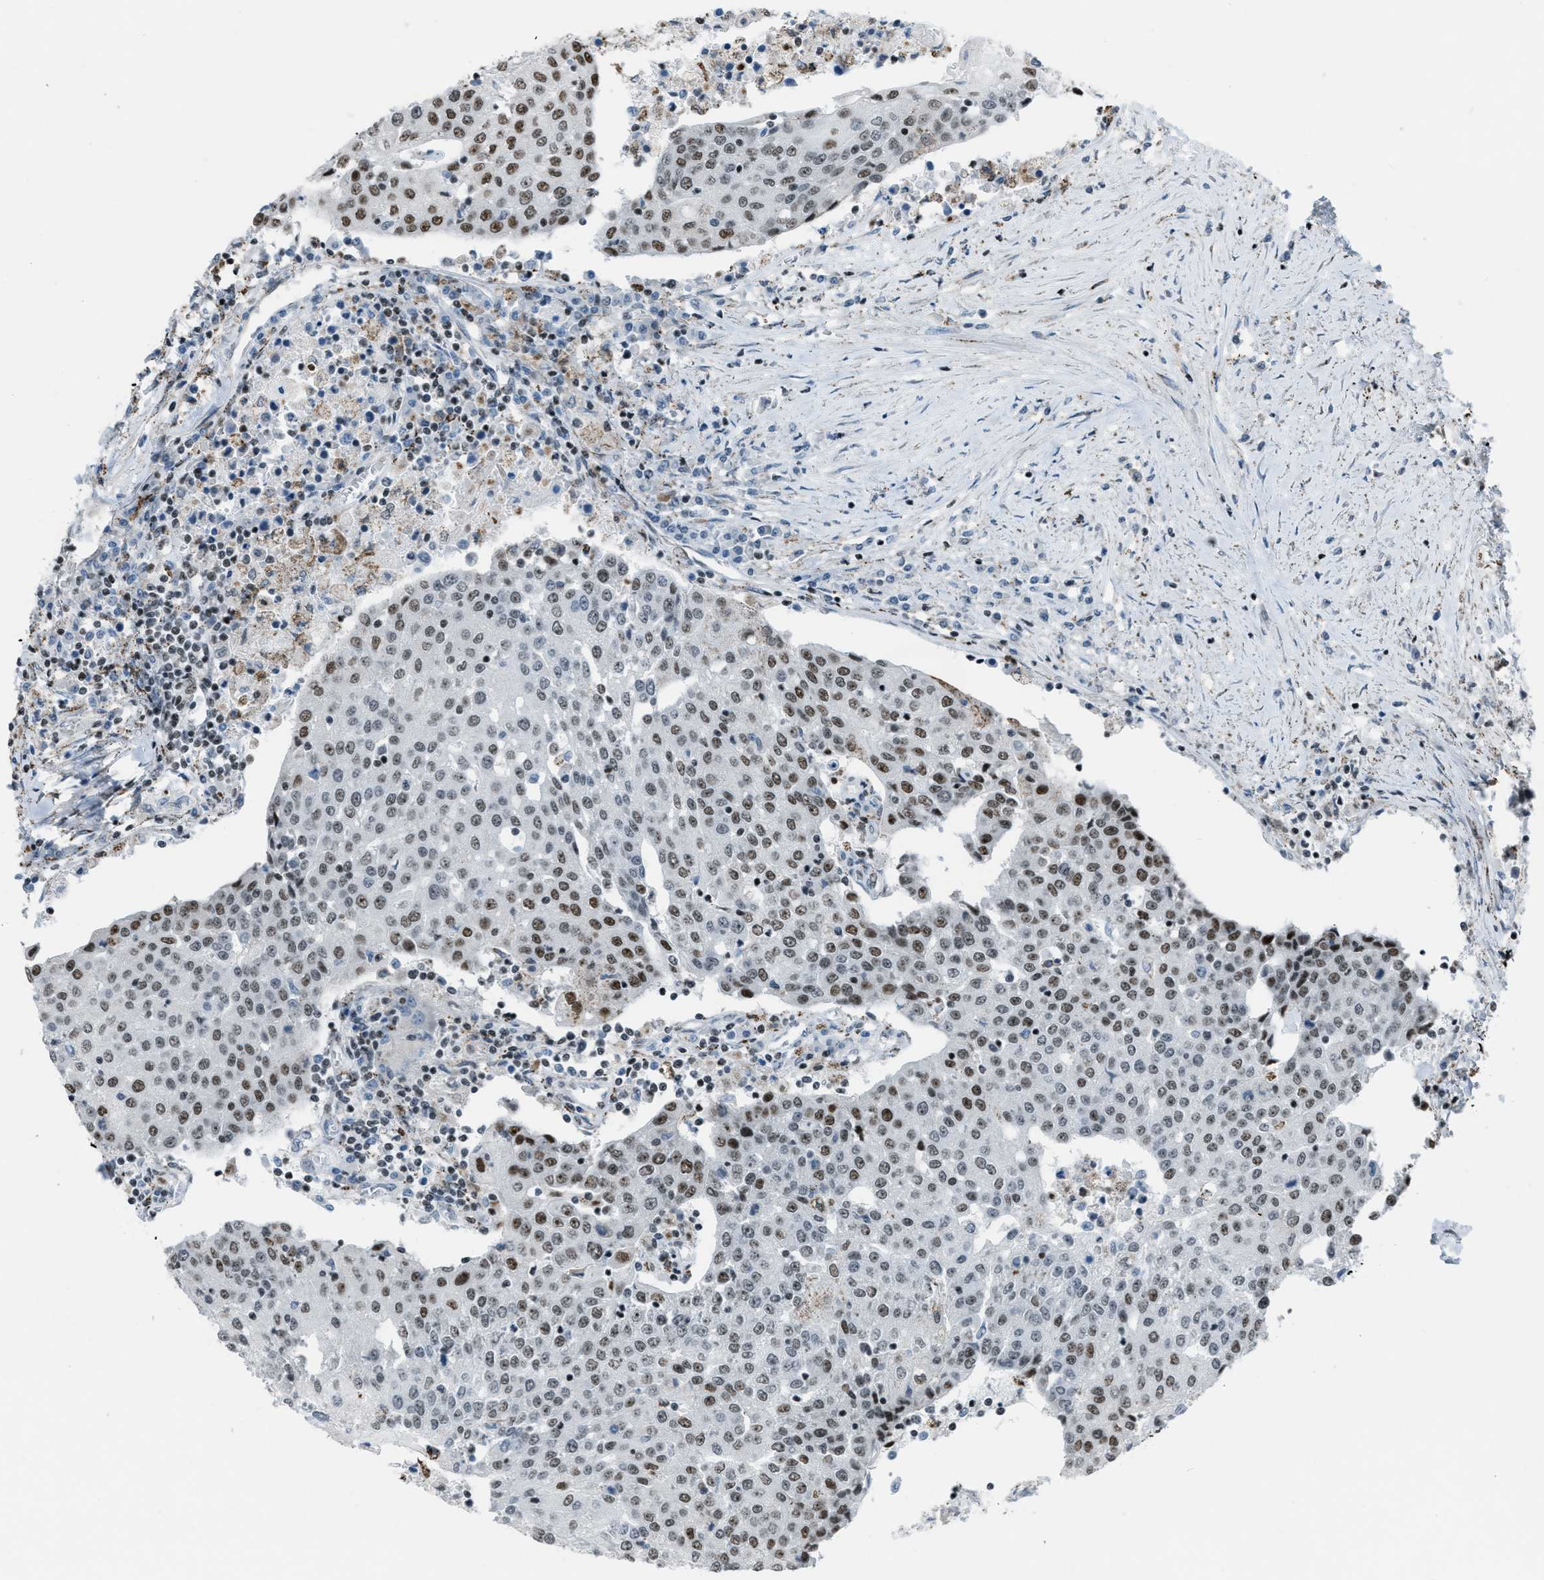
{"staining": {"intensity": "moderate", "quantity": ">75%", "location": "nuclear"}, "tissue": "urothelial cancer", "cell_type": "Tumor cells", "image_type": "cancer", "snomed": [{"axis": "morphology", "description": "Urothelial carcinoma, High grade"}, {"axis": "topography", "description": "Urinary bladder"}], "caption": "The image exhibits immunohistochemical staining of urothelial cancer. There is moderate nuclear staining is identified in about >75% of tumor cells.", "gene": "SLFN5", "patient": {"sex": "female", "age": 85}}